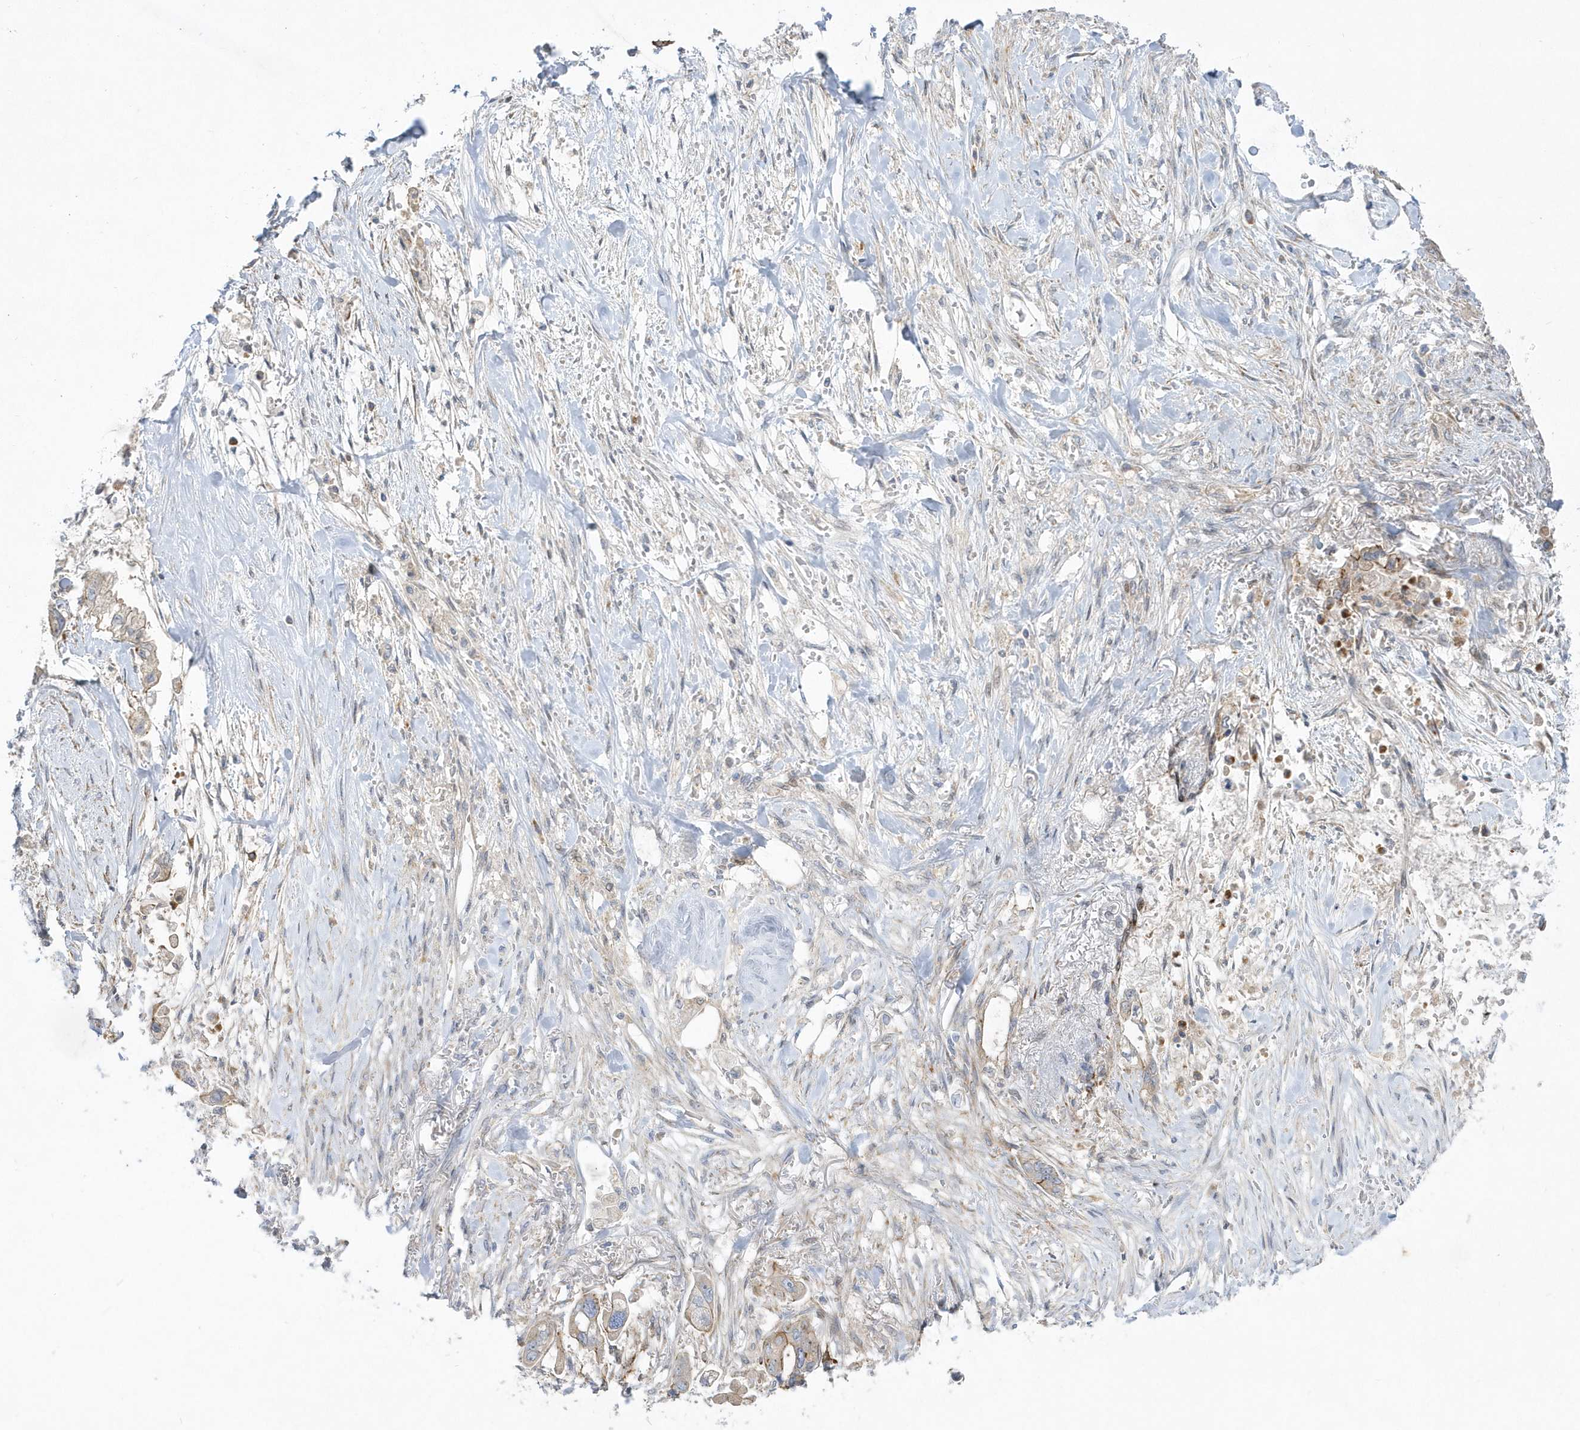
{"staining": {"intensity": "moderate", "quantity": "<25%", "location": "cytoplasmic/membranous"}, "tissue": "stomach cancer", "cell_type": "Tumor cells", "image_type": "cancer", "snomed": [{"axis": "morphology", "description": "Adenocarcinoma, NOS"}, {"axis": "topography", "description": "Stomach"}], "caption": "Immunohistochemistry (IHC) (DAB) staining of human adenocarcinoma (stomach) displays moderate cytoplasmic/membranous protein expression in about <25% of tumor cells.", "gene": "DNAJC18", "patient": {"sex": "male", "age": 62}}